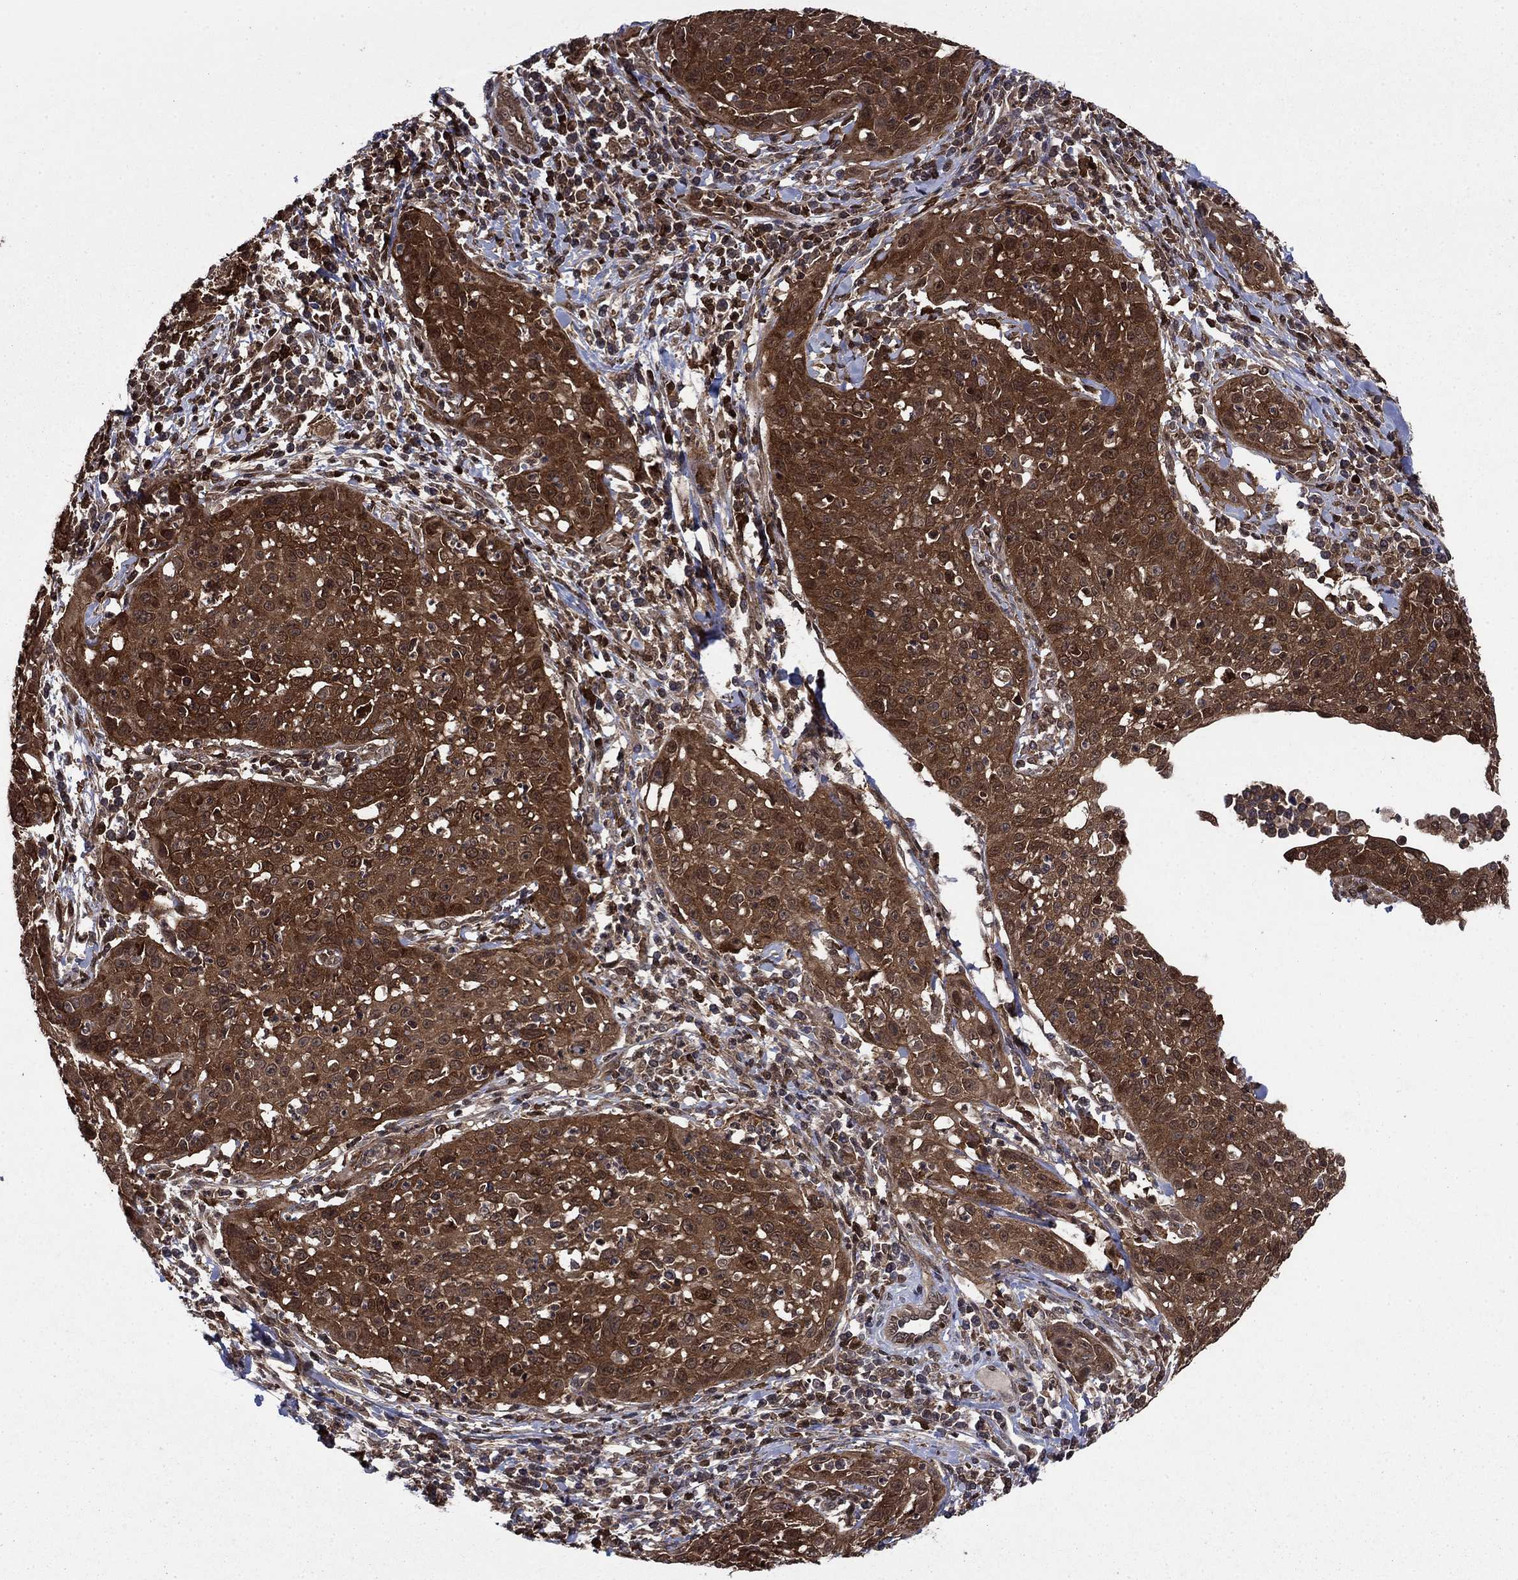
{"staining": {"intensity": "strong", "quantity": ">75%", "location": "cytoplasmic/membranous"}, "tissue": "cervical cancer", "cell_type": "Tumor cells", "image_type": "cancer", "snomed": [{"axis": "morphology", "description": "Squamous cell carcinoma, NOS"}, {"axis": "topography", "description": "Cervix"}], "caption": "Protein positivity by immunohistochemistry (IHC) exhibits strong cytoplasmic/membranous expression in approximately >75% of tumor cells in squamous cell carcinoma (cervical).", "gene": "CACYBP", "patient": {"sex": "female", "age": 26}}